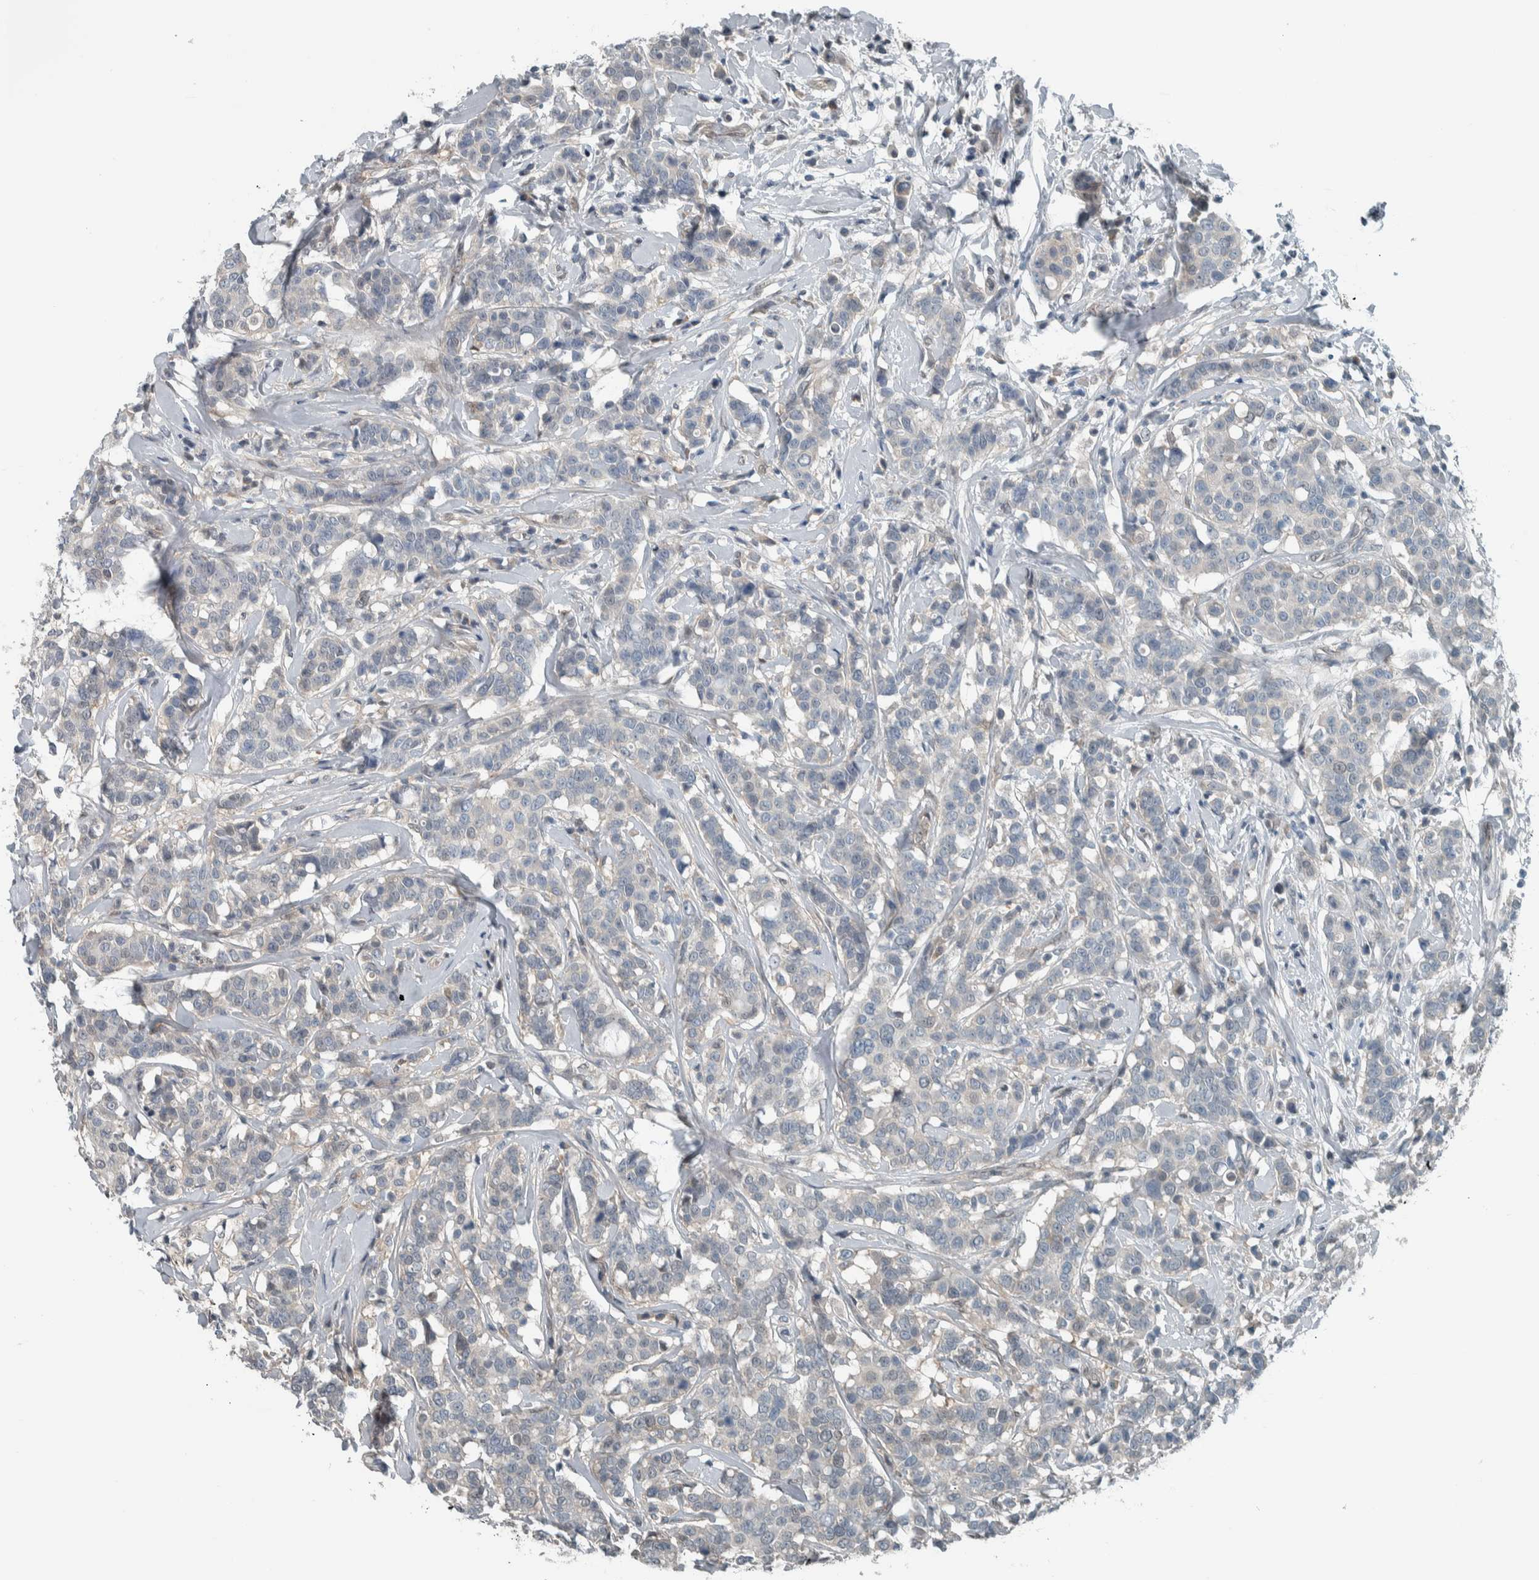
{"staining": {"intensity": "negative", "quantity": "none", "location": "none"}, "tissue": "breast cancer", "cell_type": "Tumor cells", "image_type": "cancer", "snomed": [{"axis": "morphology", "description": "Duct carcinoma"}, {"axis": "topography", "description": "Breast"}], "caption": "Breast cancer (intraductal carcinoma) was stained to show a protein in brown. There is no significant staining in tumor cells.", "gene": "ALAD", "patient": {"sex": "female", "age": 27}}